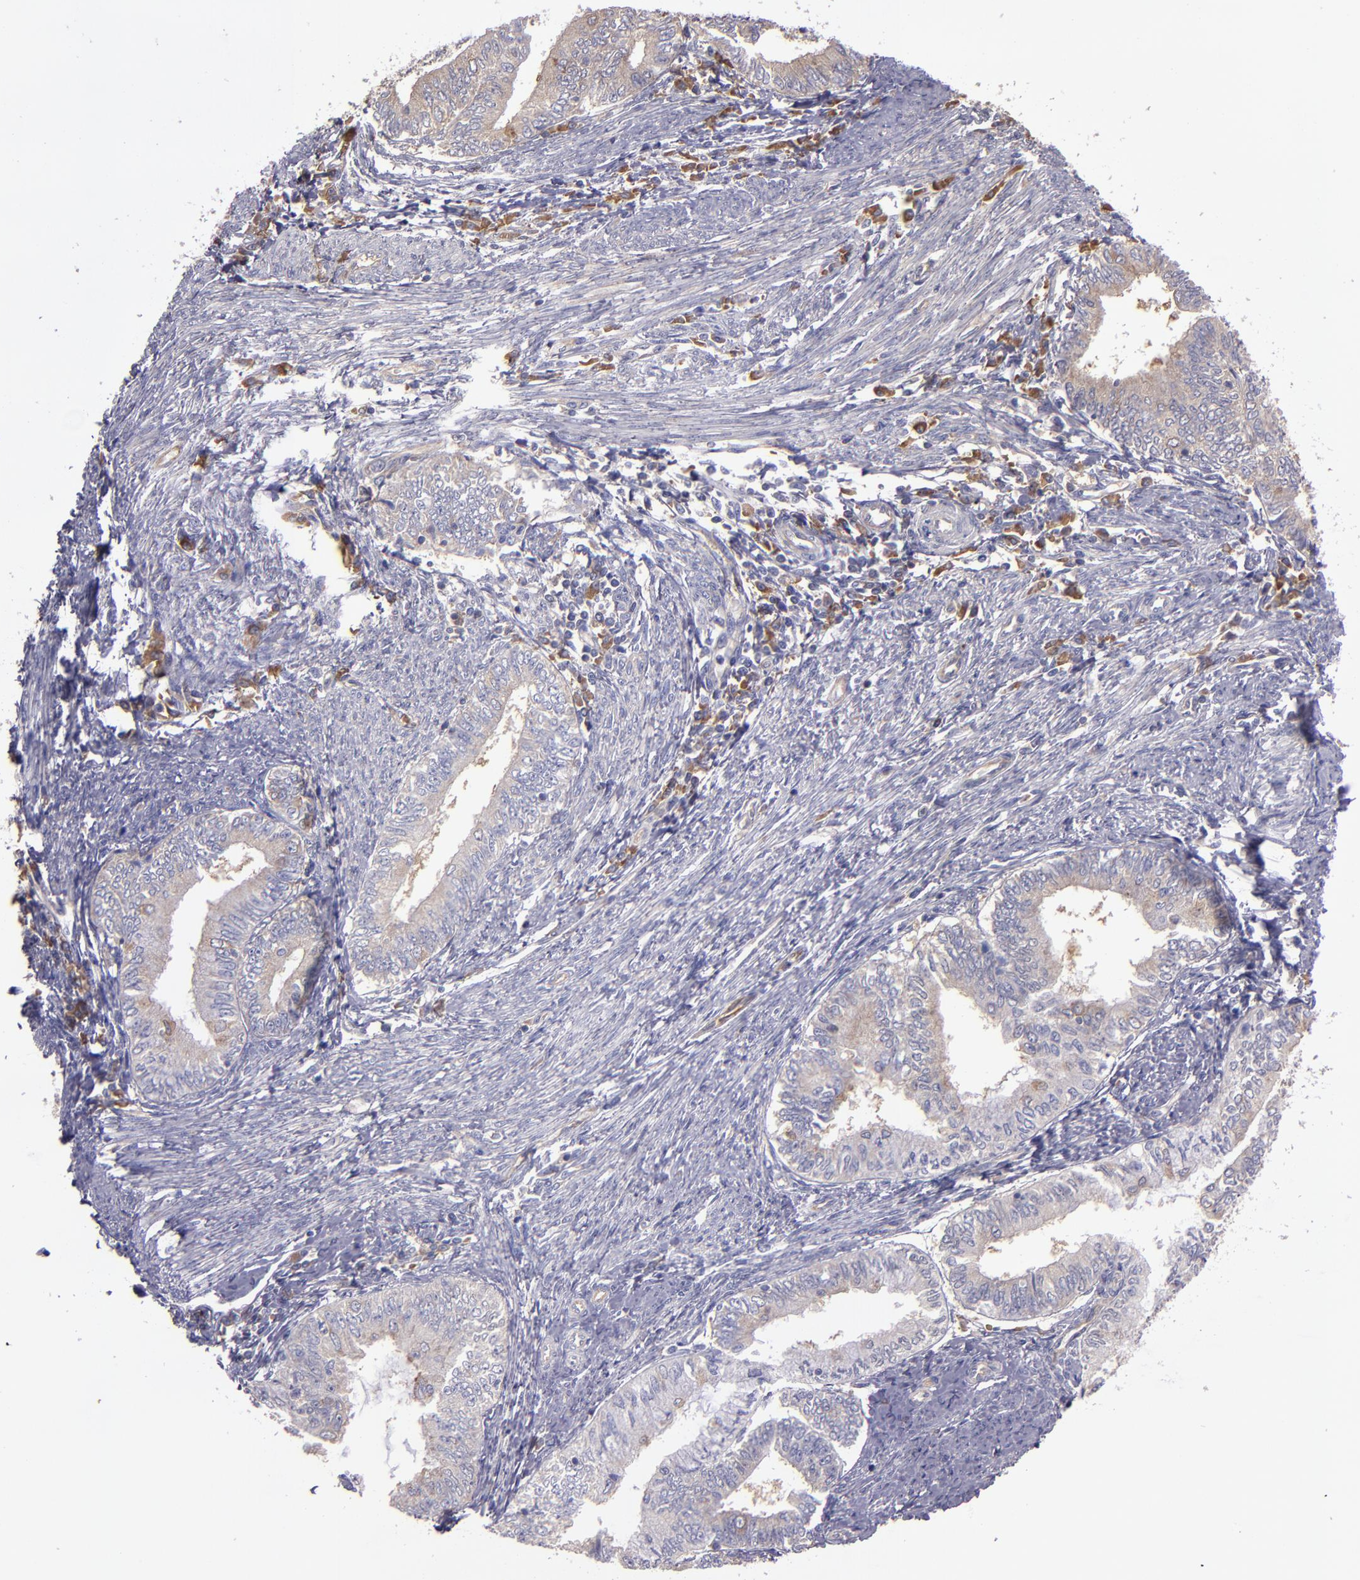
{"staining": {"intensity": "weak", "quantity": "<25%", "location": "cytoplasmic/membranous"}, "tissue": "endometrial cancer", "cell_type": "Tumor cells", "image_type": "cancer", "snomed": [{"axis": "morphology", "description": "Adenocarcinoma, NOS"}, {"axis": "topography", "description": "Endometrium"}], "caption": "Human endometrial cancer (adenocarcinoma) stained for a protein using immunohistochemistry displays no expression in tumor cells.", "gene": "CARS1", "patient": {"sex": "female", "age": 66}}